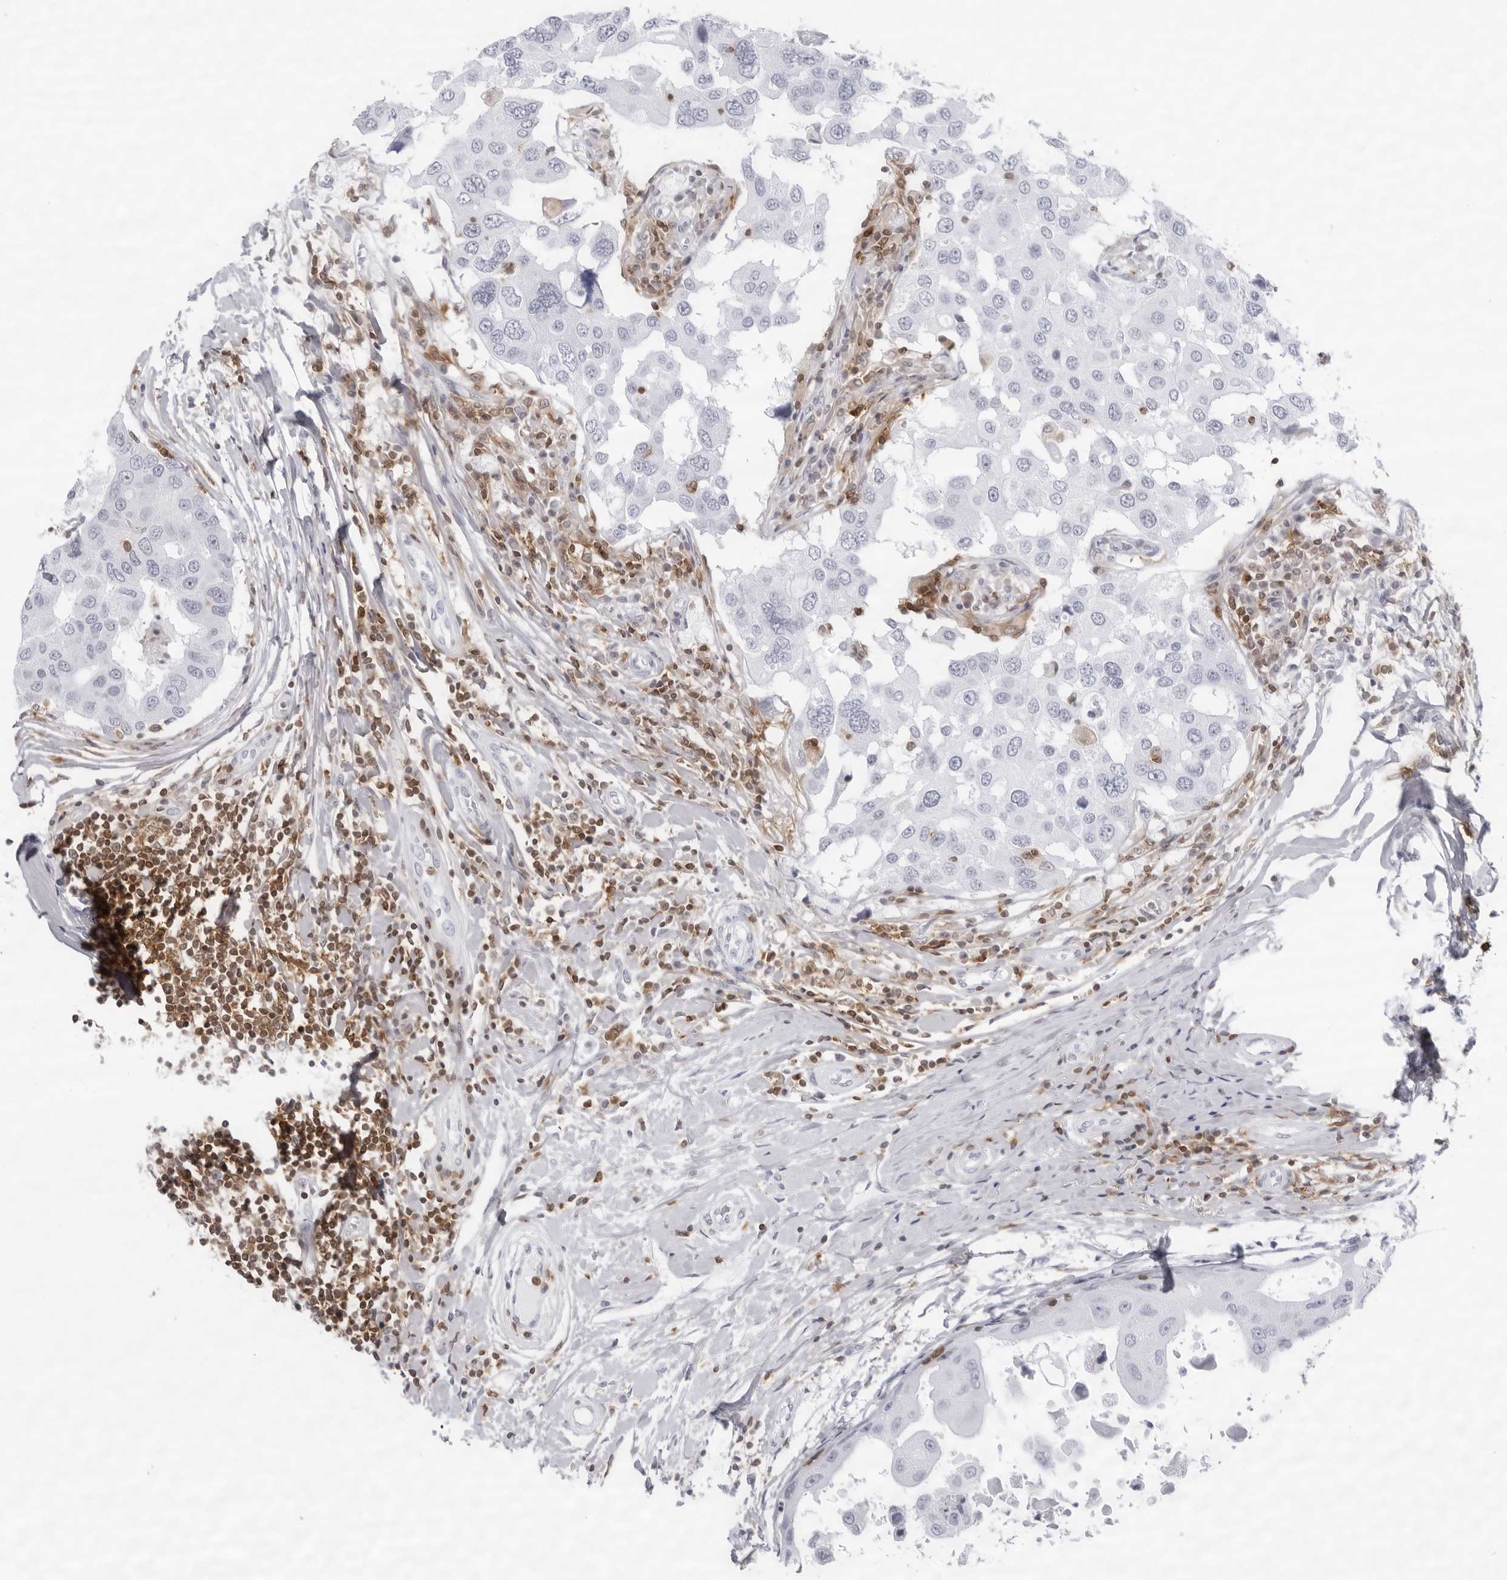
{"staining": {"intensity": "negative", "quantity": "none", "location": "none"}, "tissue": "breast cancer", "cell_type": "Tumor cells", "image_type": "cancer", "snomed": [{"axis": "morphology", "description": "Duct carcinoma"}, {"axis": "topography", "description": "Breast"}], "caption": "A photomicrograph of human breast cancer (invasive ductal carcinoma) is negative for staining in tumor cells.", "gene": "FMNL1", "patient": {"sex": "female", "age": 27}}